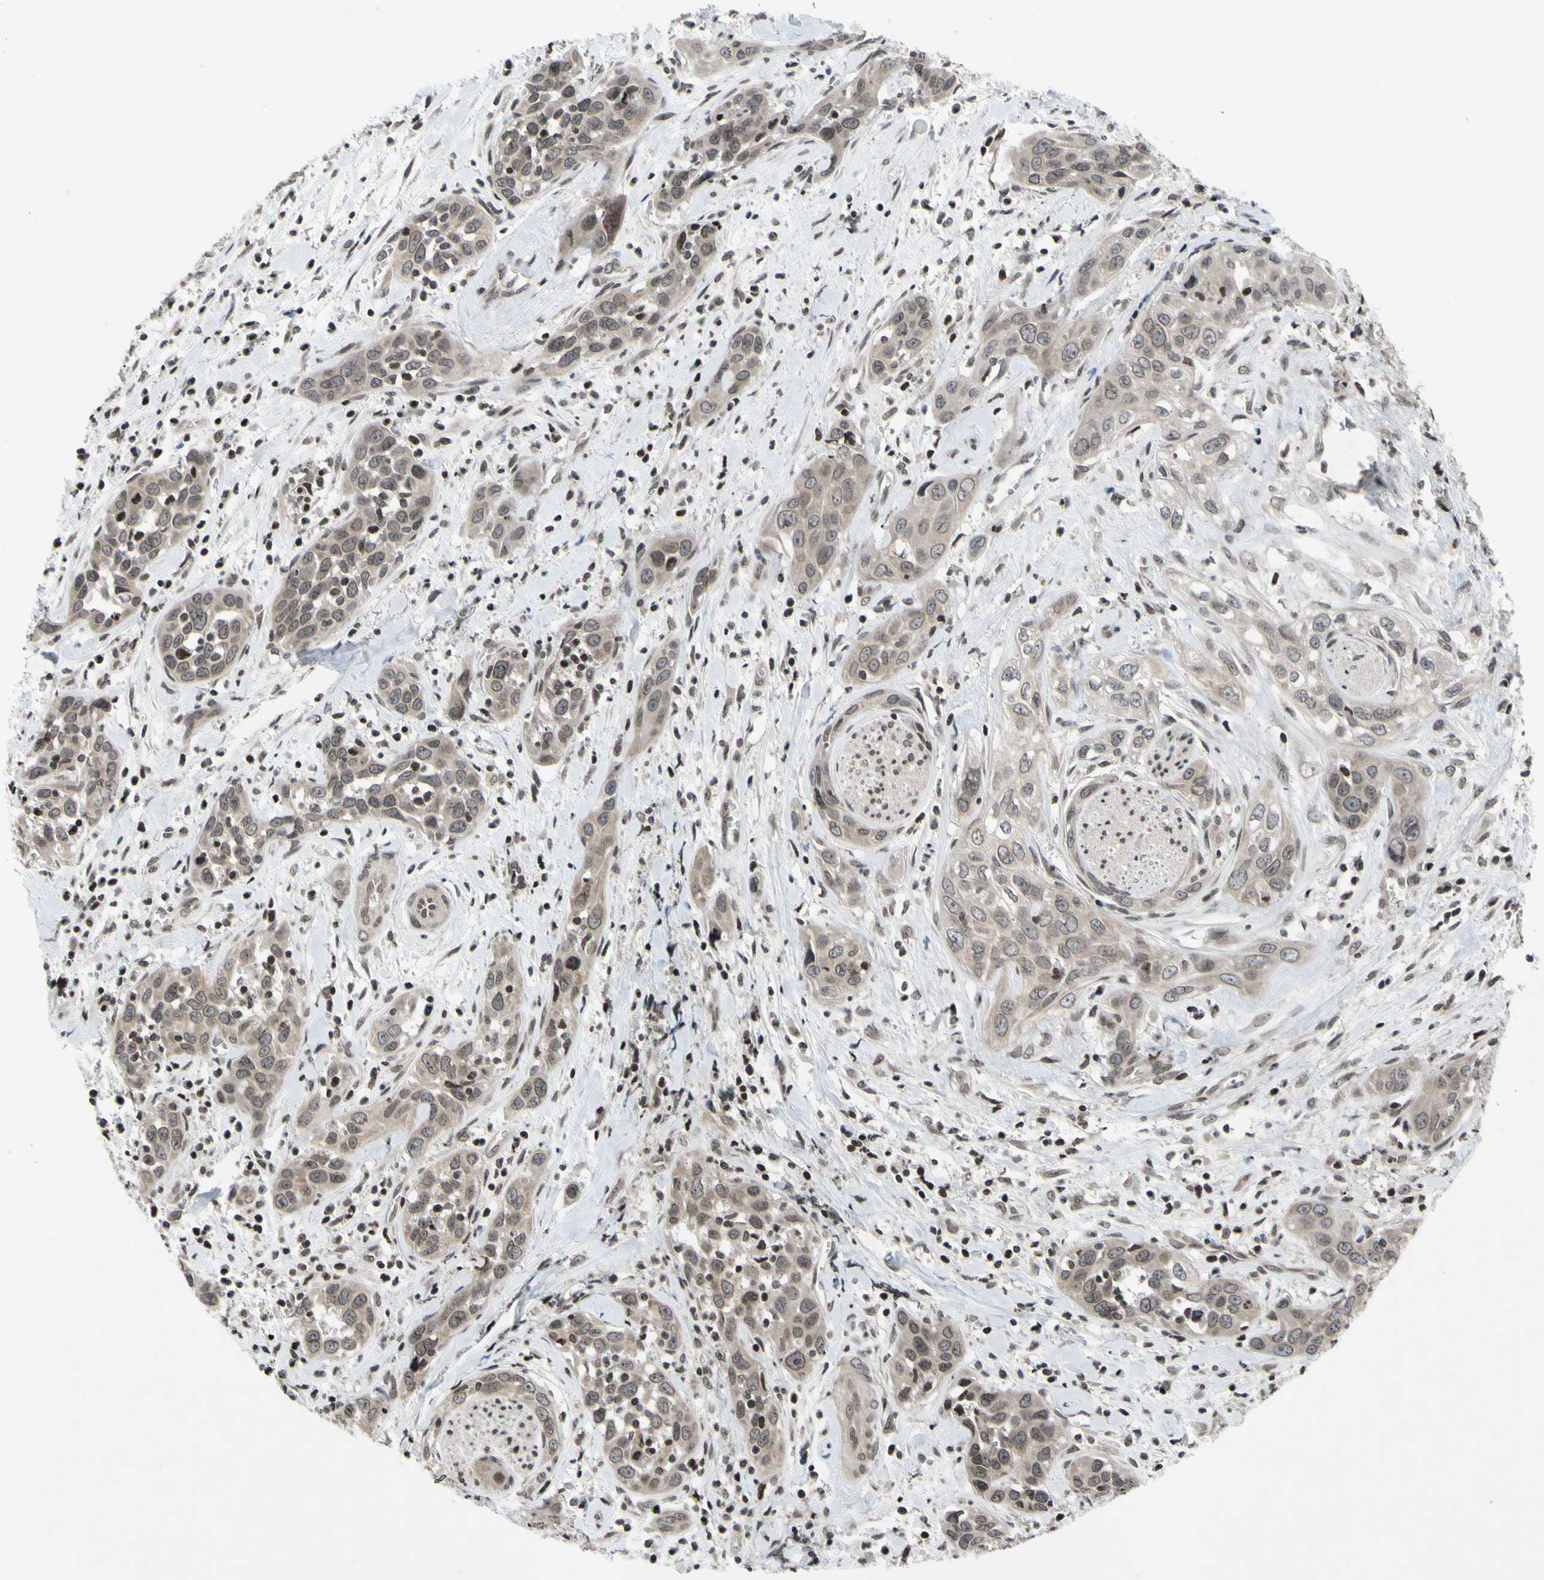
{"staining": {"intensity": "weak", "quantity": "25%-75%", "location": "cytoplasmic/membranous,nuclear"}, "tissue": "head and neck cancer", "cell_type": "Tumor cells", "image_type": "cancer", "snomed": [{"axis": "morphology", "description": "Squamous cell carcinoma, NOS"}, {"axis": "topography", "description": "Oral tissue"}, {"axis": "topography", "description": "Head-Neck"}], "caption": "Head and neck cancer (squamous cell carcinoma) stained for a protein shows weak cytoplasmic/membranous and nuclear positivity in tumor cells.", "gene": "XPO1", "patient": {"sex": "female", "age": 50}}